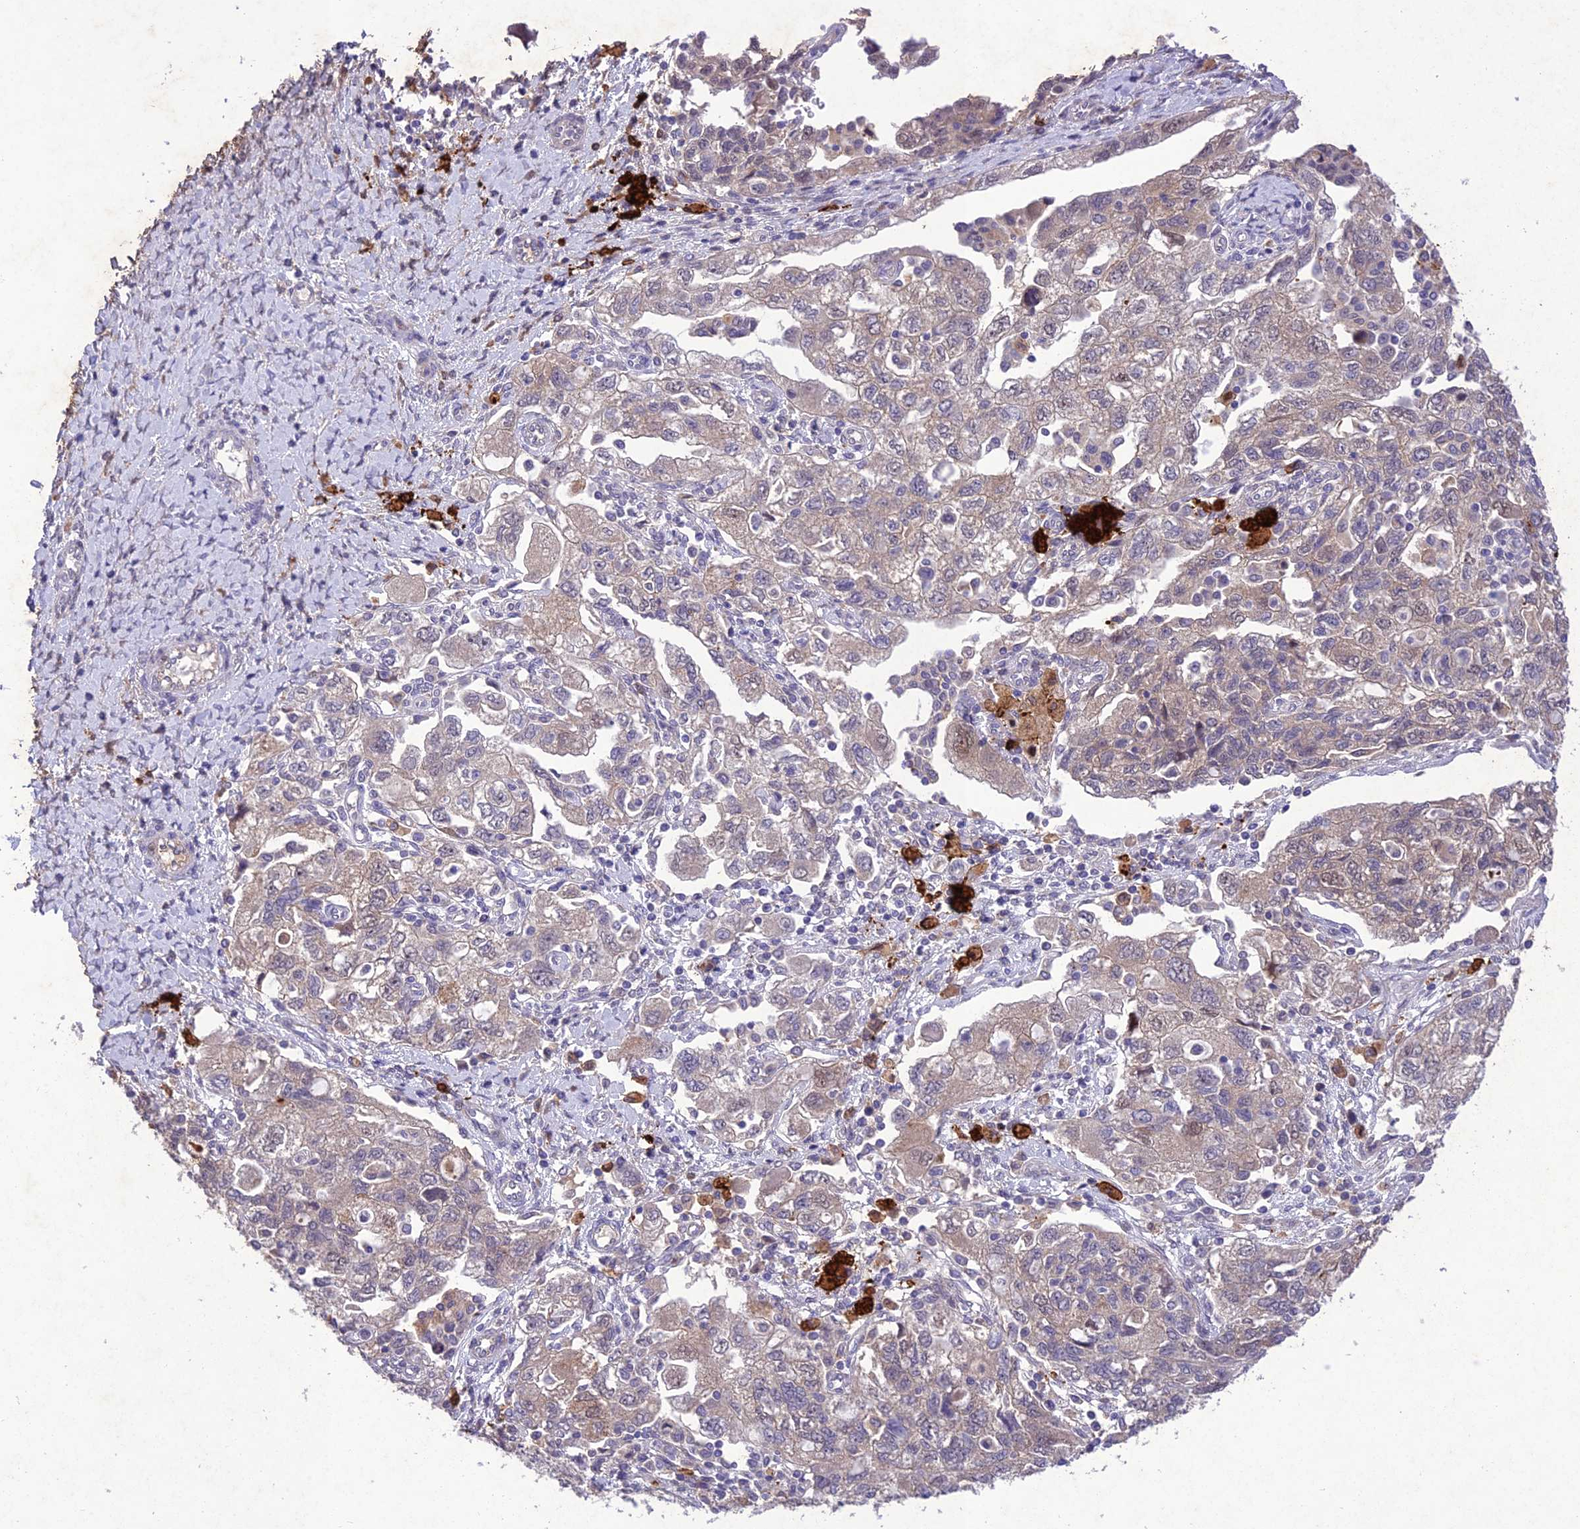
{"staining": {"intensity": "weak", "quantity": "<25%", "location": "cytoplasmic/membranous"}, "tissue": "ovarian cancer", "cell_type": "Tumor cells", "image_type": "cancer", "snomed": [{"axis": "morphology", "description": "Carcinoma, NOS"}, {"axis": "morphology", "description": "Cystadenocarcinoma, serous, NOS"}, {"axis": "topography", "description": "Ovary"}], "caption": "Tumor cells show no significant expression in ovarian carcinoma.", "gene": "ANKRD52", "patient": {"sex": "female", "age": 69}}